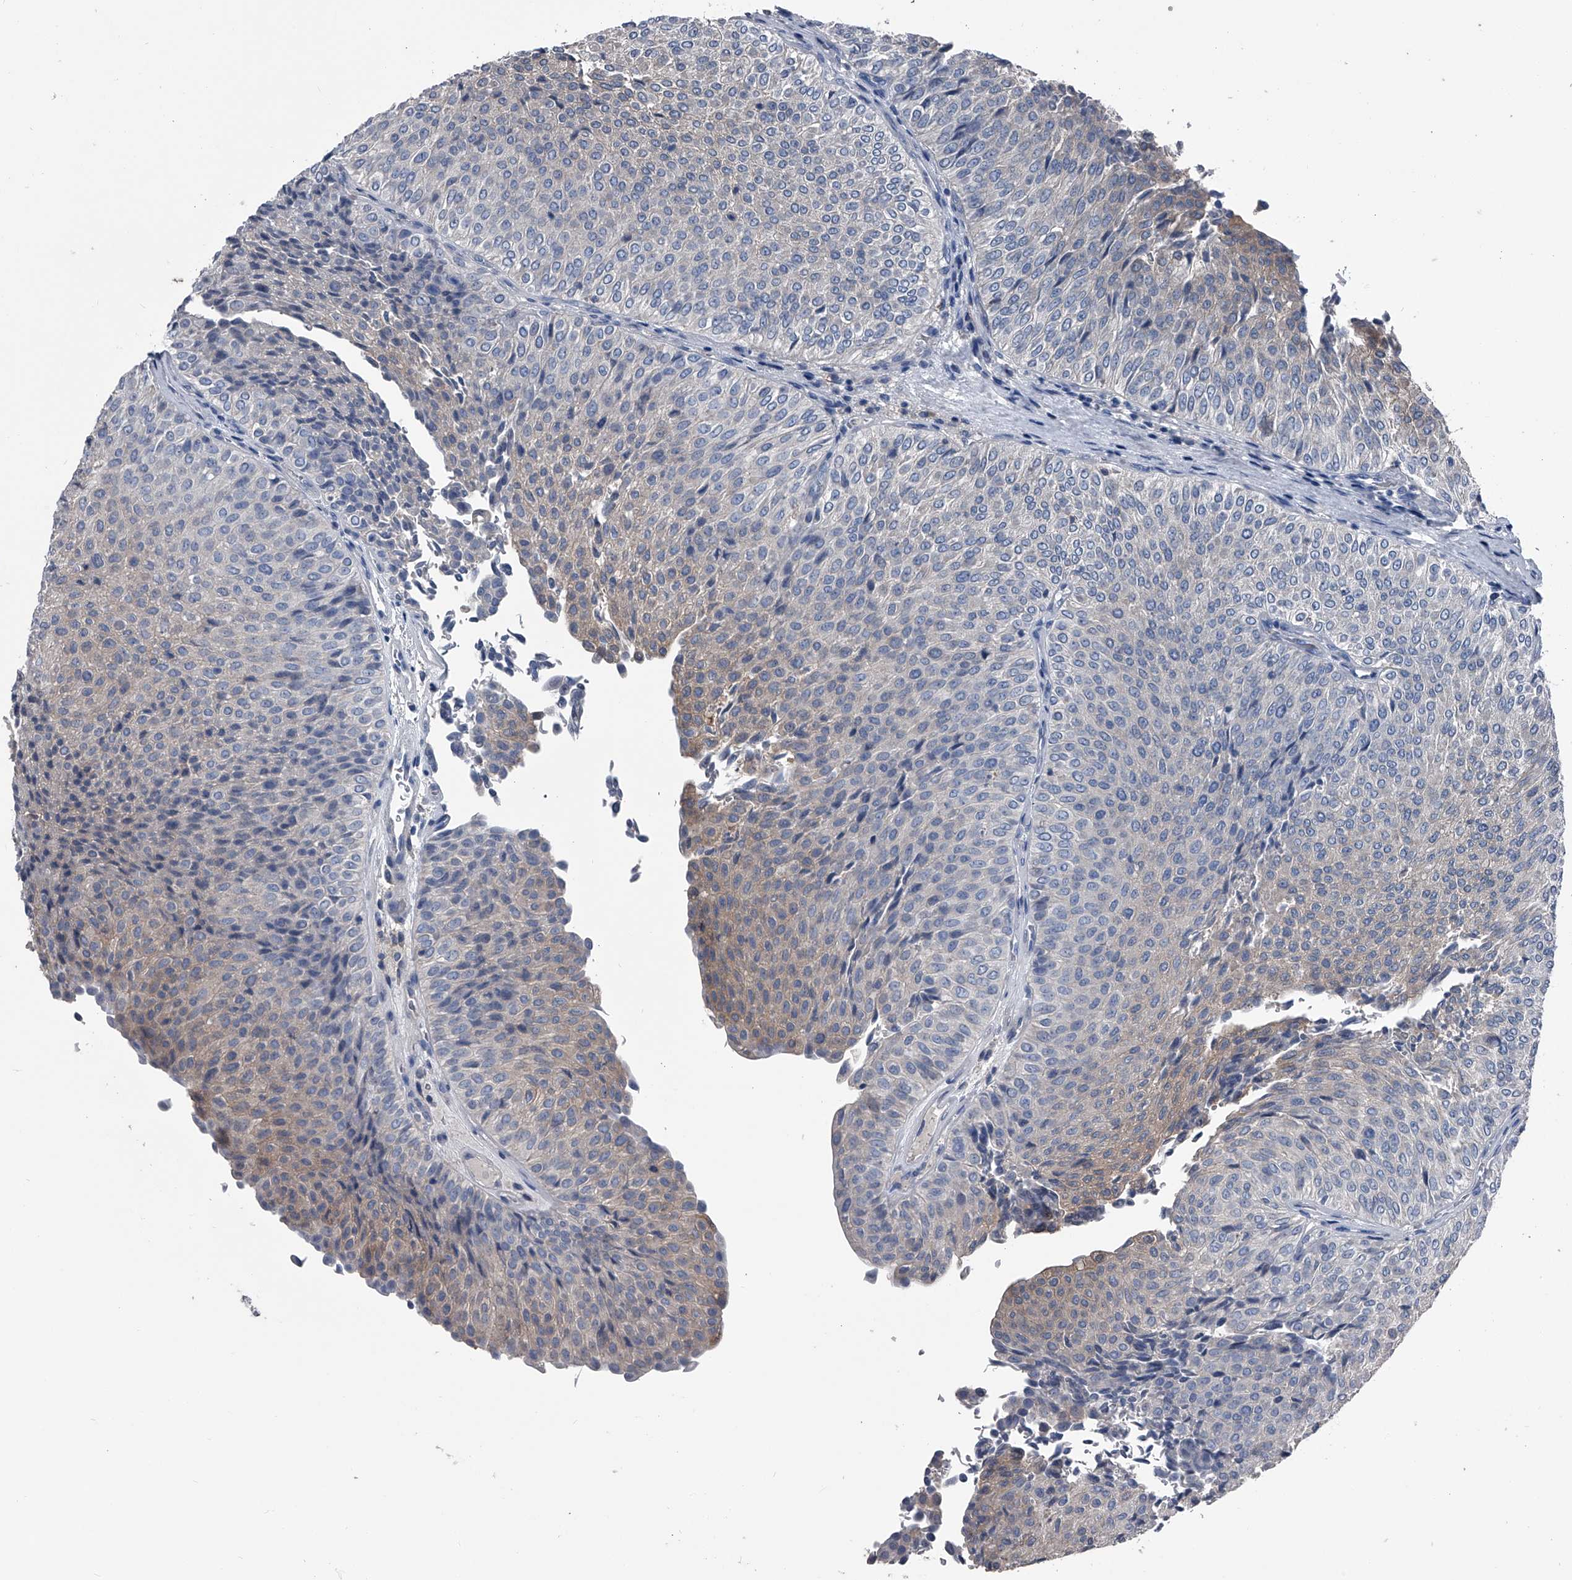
{"staining": {"intensity": "weak", "quantity": "25%-75%", "location": "cytoplasmic/membranous"}, "tissue": "urothelial cancer", "cell_type": "Tumor cells", "image_type": "cancer", "snomed": [{"axis": "morphology", "description": "Urothelial carcinoma, Low grade"}, {"axis": "topography", "description": "Urinary bladder"}], "caption": "Brown immunohistochemical staining in human low-grade urothelial carcinoma displays weak cytoplasmic/membranous positivity in about 25%-75% of tumor cells.", "gene": "KIF13A", "patient": {"sex": "male", "age": 78}}